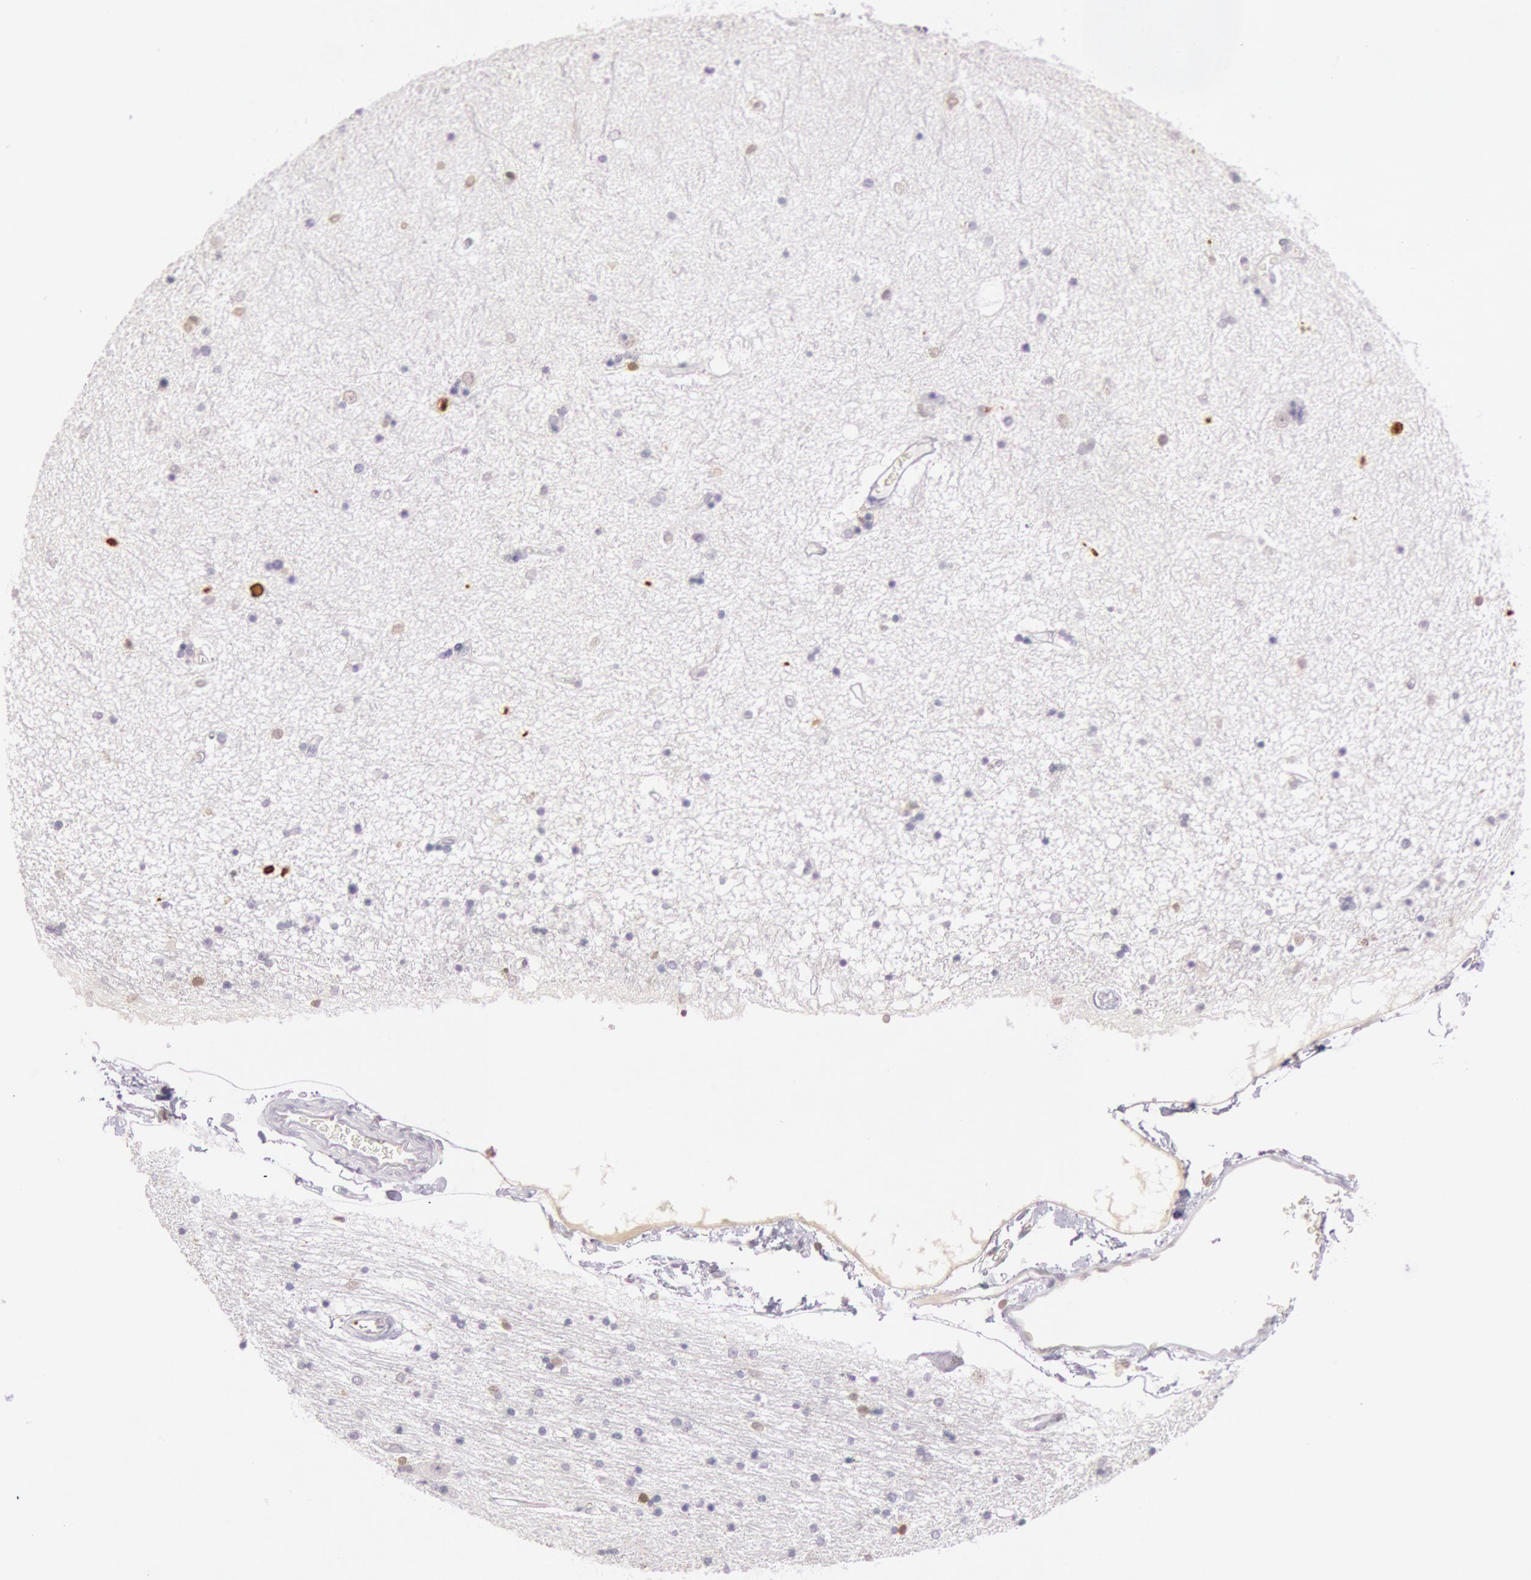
{"staining": {"intensity": "weak", "quantity": "<25%", "location": "nuclear"}, "tissue": "hippocampus", "cell_type": "Glial cells", "image_type": "normal", "snomed": [{"axis": "morphology", "description": "Normal tissue, NOS"}, {"axis": "topography", "description": "Hippocampus"}], "caption": "DAB immunohistochemical staining of unremarkable human hippocampus shows no significant positivity in glial cells. (DAB (3,3'-diaminobenzidine) IHC with hematoxylin counter stain).", "gene": "HIF1A", "patient": {"sex": "female", "age": 54}}